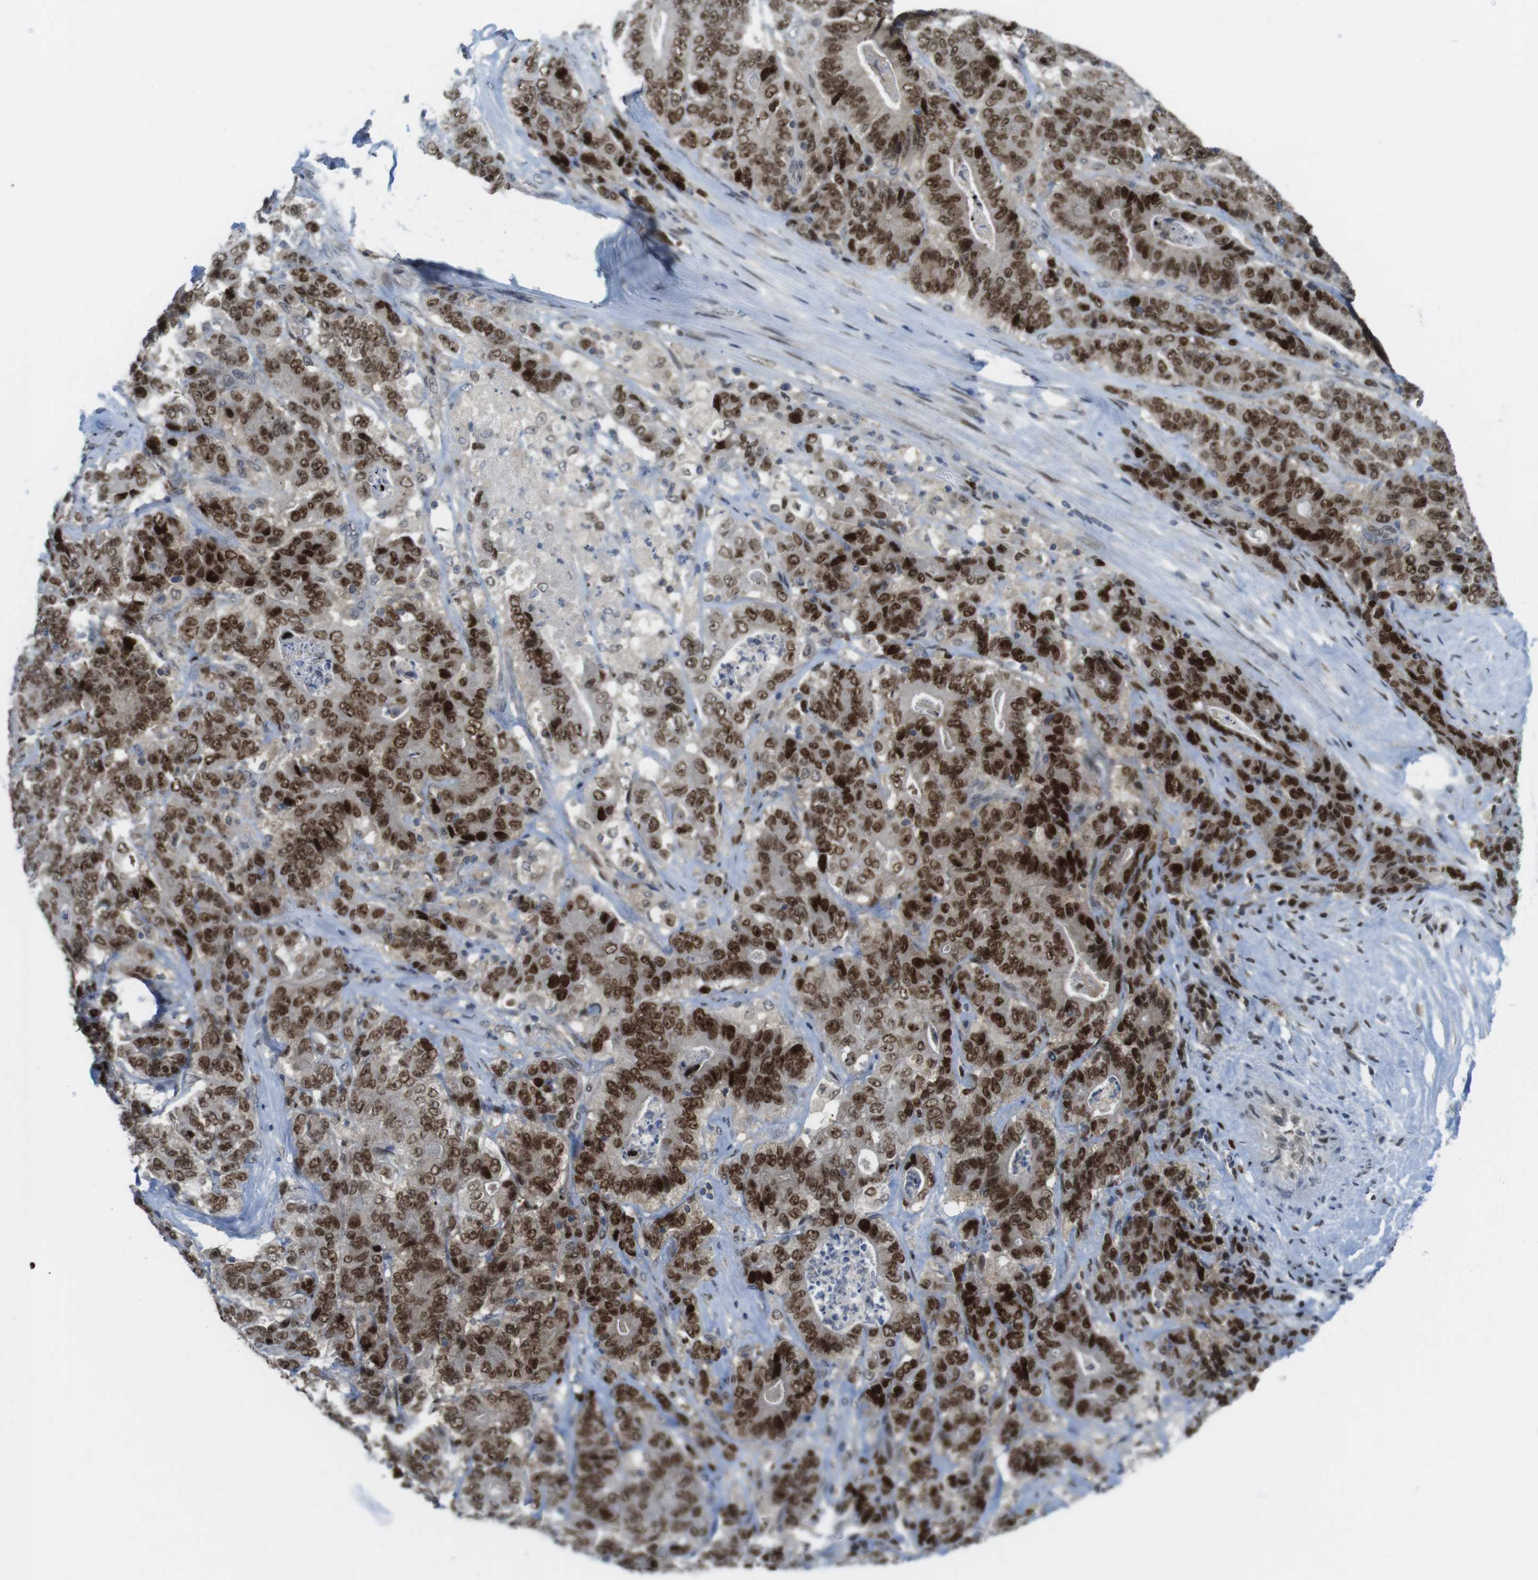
{"staining": {"intensity": "strong", "quantity": ">75%", "location": "nuclear"}, "tissue": "stomach cancer", "cell_type": "Tumor cells", "image_type": "cancer", "snomed": [{"axis": "morphology", "description": "Adenocarcinoma, NOS"}, {"axis": "topography", "description": "Stomach"}], "caption": "This micrograph displays stomach cancer stained with immunohistochemistry (IHC) to label a protein in brown. The nuclear of tumor cells show strong positivity for the protein. Nuclei are counter-stained blue.", "gene": "RCC1", "patient": {"sex": "female", "age": 73}}